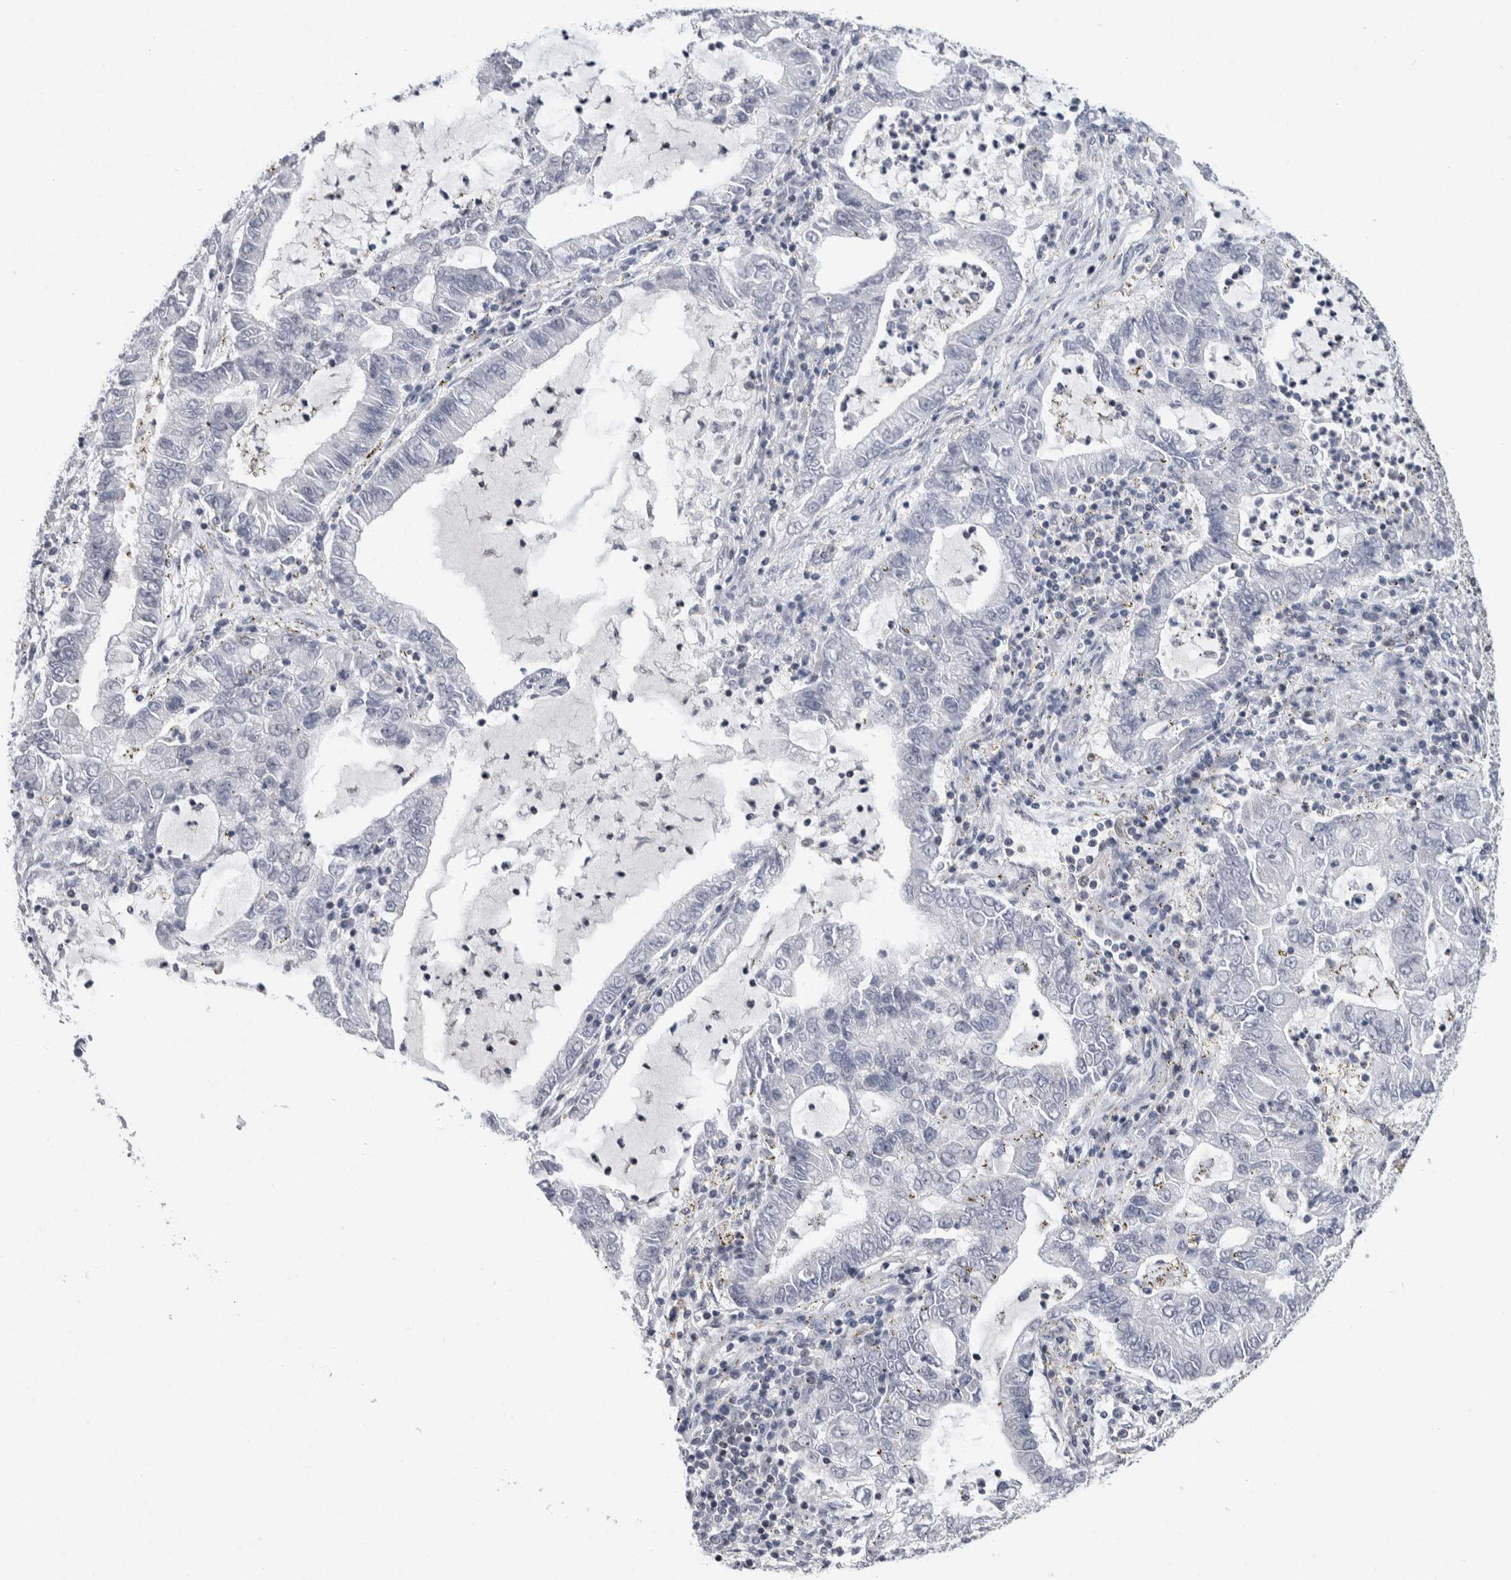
{"staining": {"intensity": "negative", "quantity": "none", "location": "none"}, "tissue": "lung cancer", "cell_type": "Tumor cells", "image_type": "cancer", "snomed": [{"axis": "morphology", "description": "Adenocarcinoma, NOS"}, {"axis": "topography", "description": "Lung"}], "caption": "Immunohistochemical staining of human lung adenocarcinoma demonstrates no significant positivity in tumor cells.", "gene": "PTPA", "patient": {"sex": "female", "age": 51}}